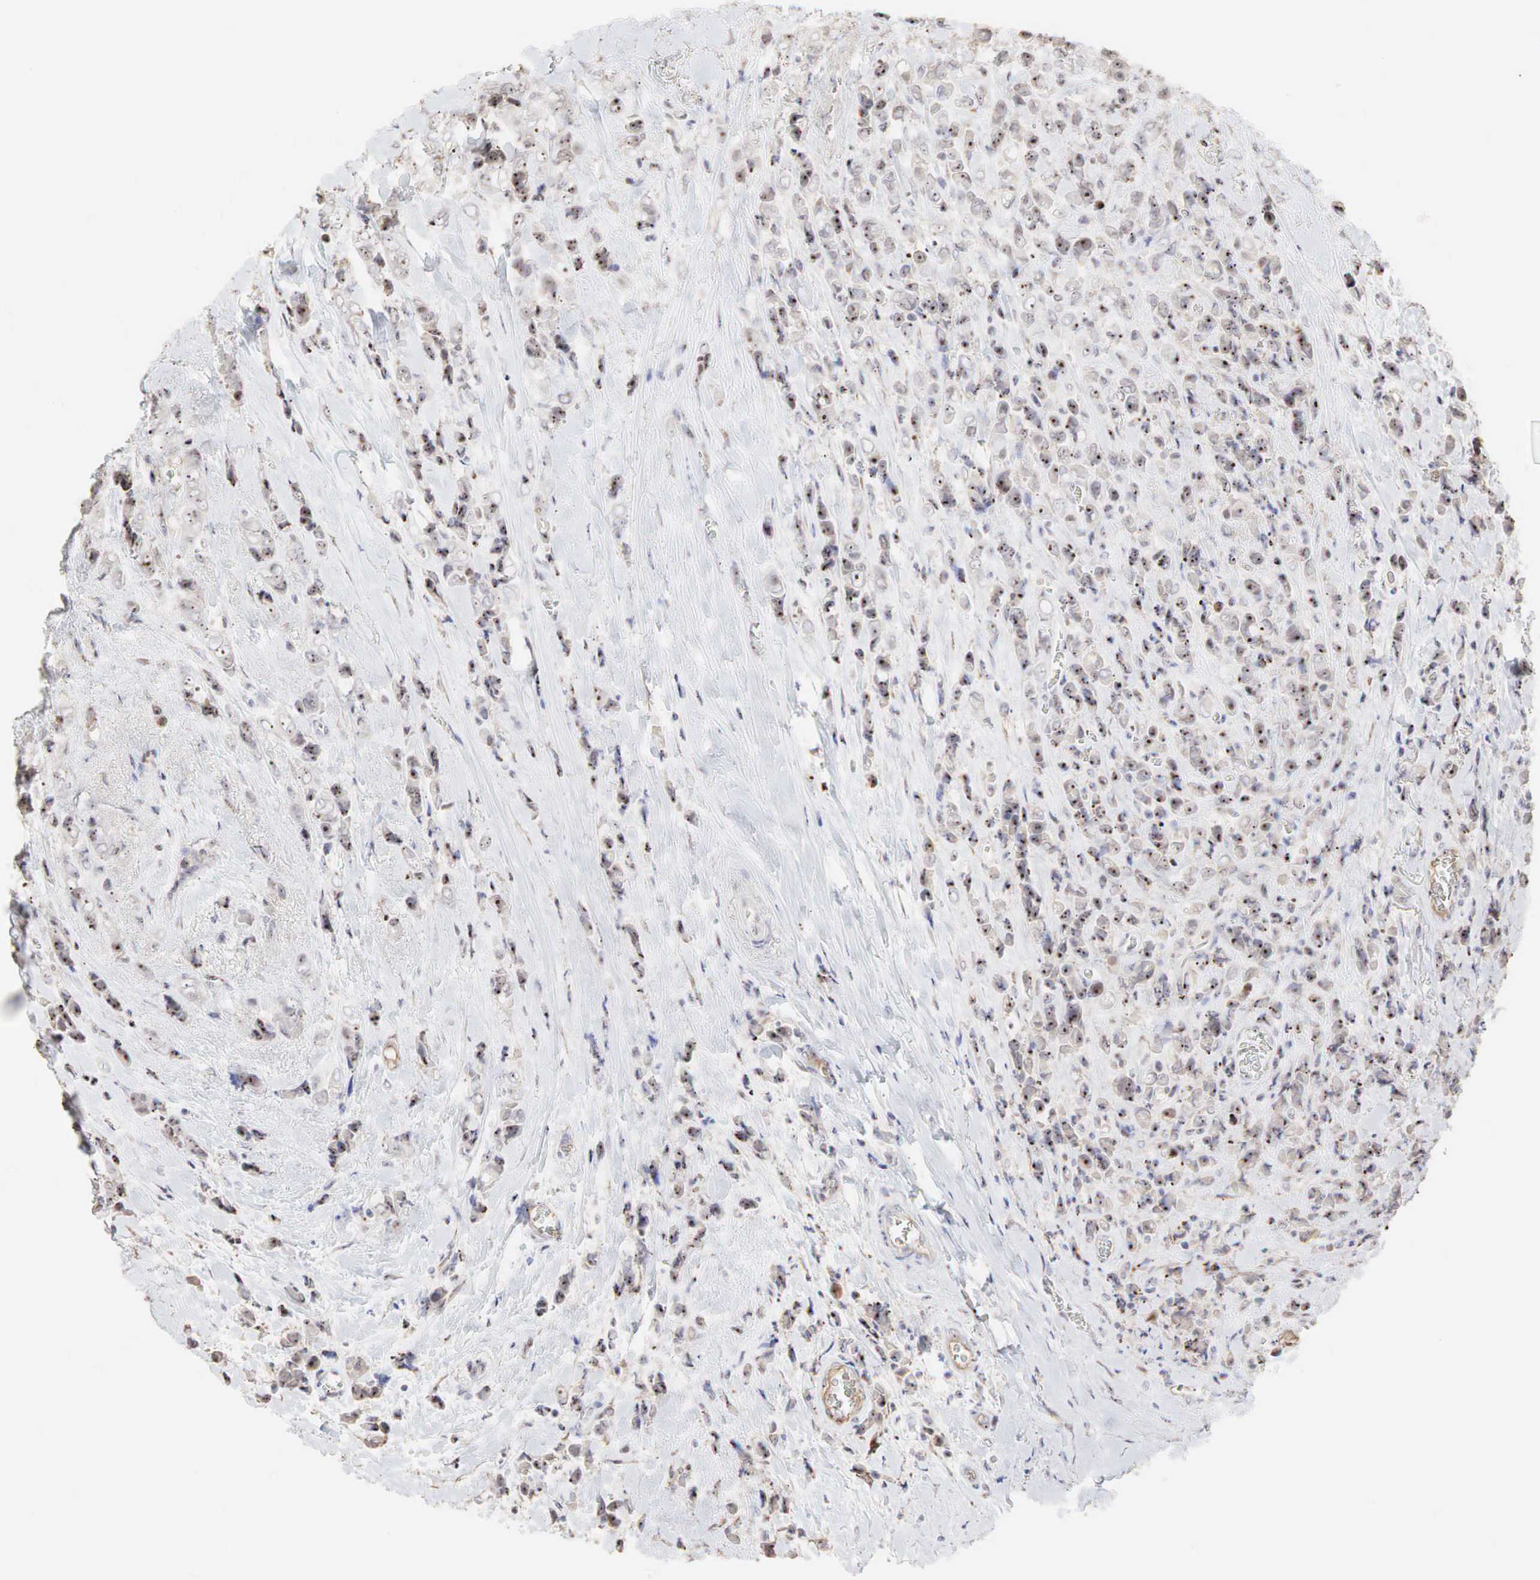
{"staining": {"intensity": "strong", "quantity": "25%-75%", "location": "cytoplasmic/membranous,nuclear"}, "tissue": "breast cancer", "cell_type": "Tumor cells", "image_type": "cancer", "snomed": [{"axis": "morphology", "description": "Lobular carcinoma"}, {"axis": "topography", "description": "Breast"}], "caption": "Breast cancer (lobular carcinoma) tissue exhibits strong cytoplasmic/membranous and nuclear positivity in about 25%-75% of tumor cells, visualized by immunohistochemistry.", "gene": "DKC1", "patient": {"sex": "female", "age": 57}}